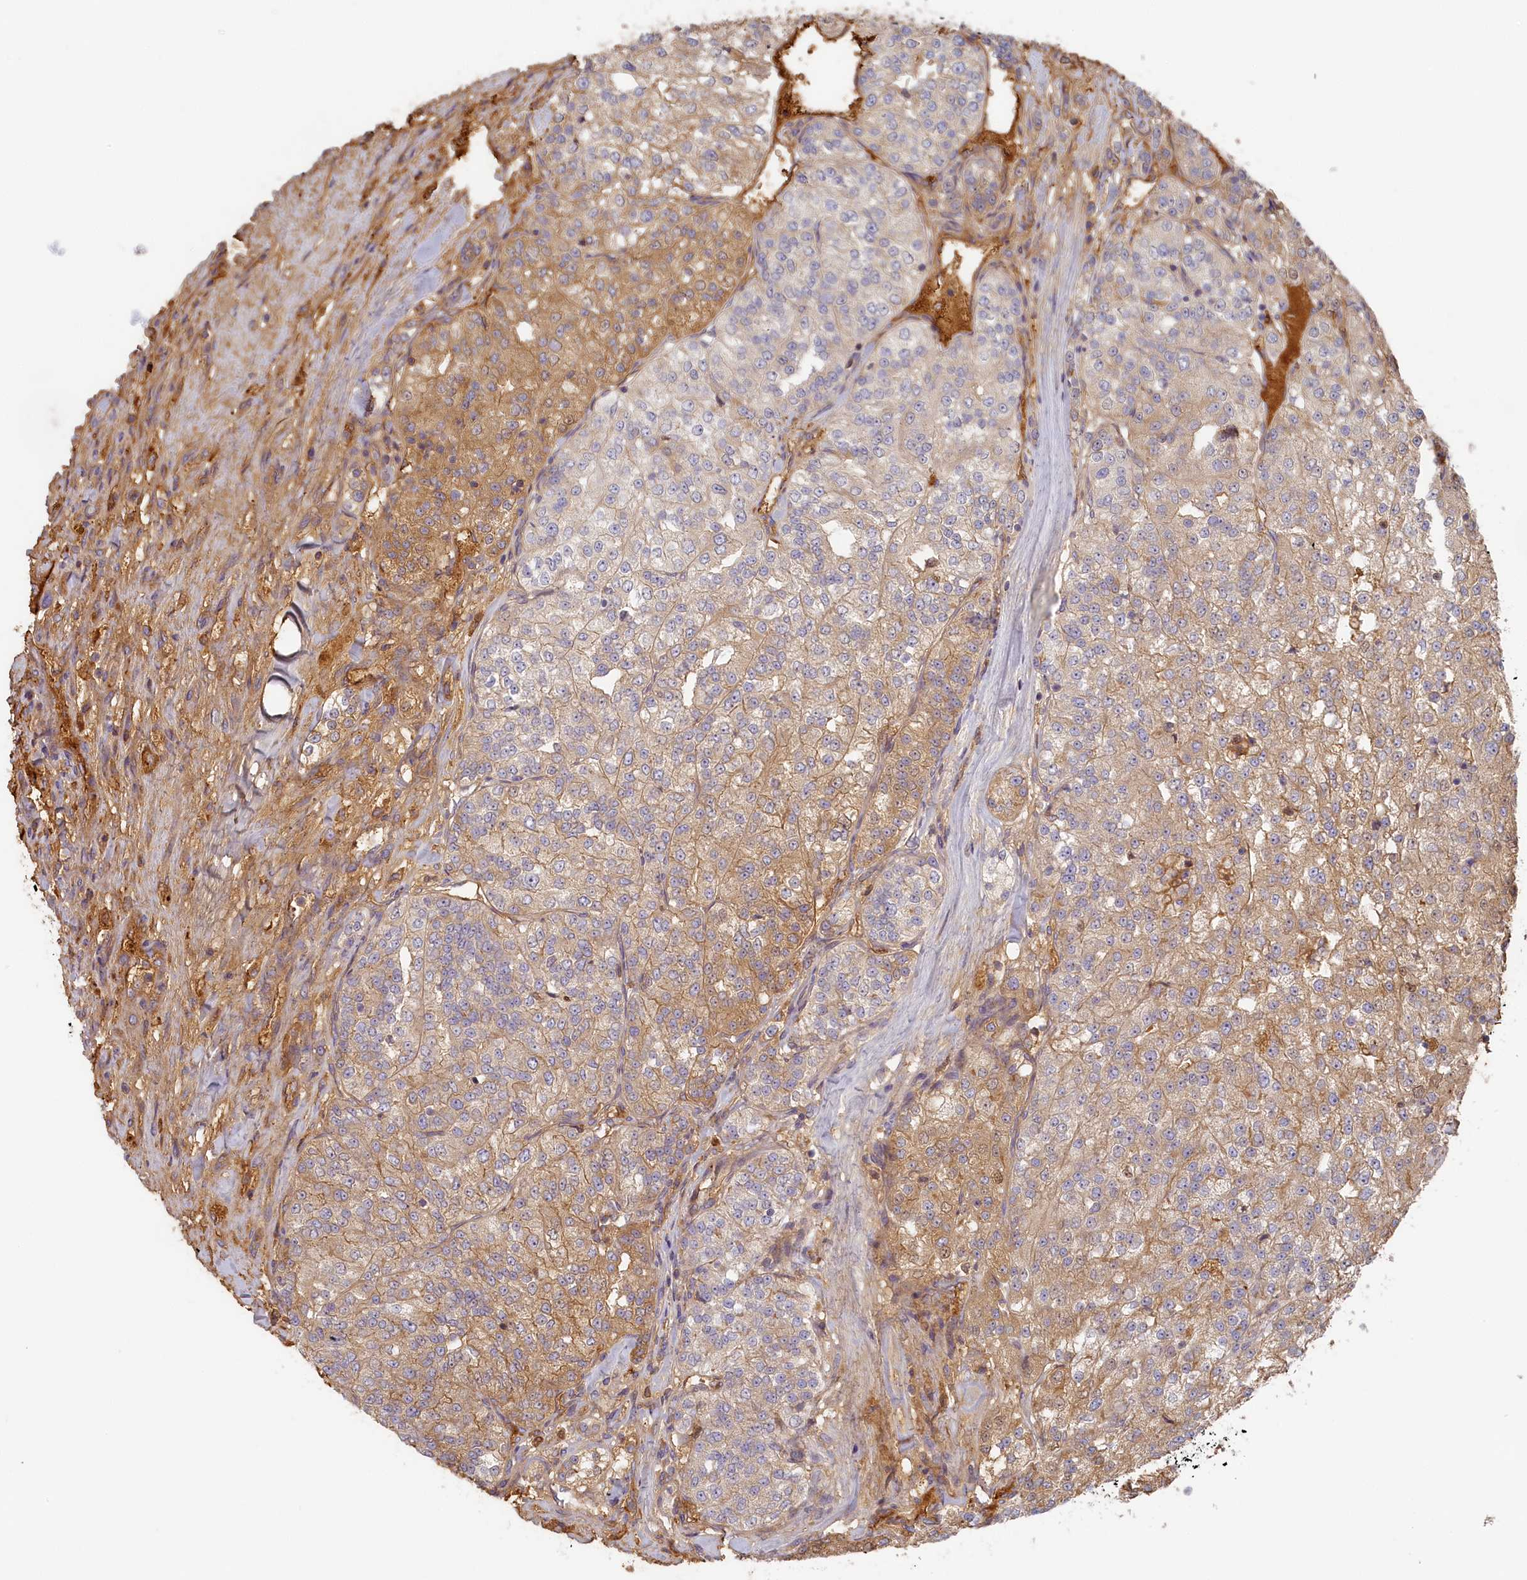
{"staining": {"intensity": "weak", "quantity": ">75%", "location": "cytoplasmic/membranous"}, "tissue": "renal cancer", "cell_type": "Tumor cells", "image_type": "cancer", "snomed": [{"axis": "morphology", "description": "Adenocarcinoma, NOS"}, {"axis": "topography", "description": "Kidney"}], "caption": "The immunohistochemical stain labels weak cytoplasmic/membranous positivity in tumor cells of renal adenocarcinoma tissue. (DAB (3,3'-diaminobenzidine) IHC with brightfield microscopy, high magnification).", "gene": "STX16", "patient": {"sex": "female", "age": 63}}